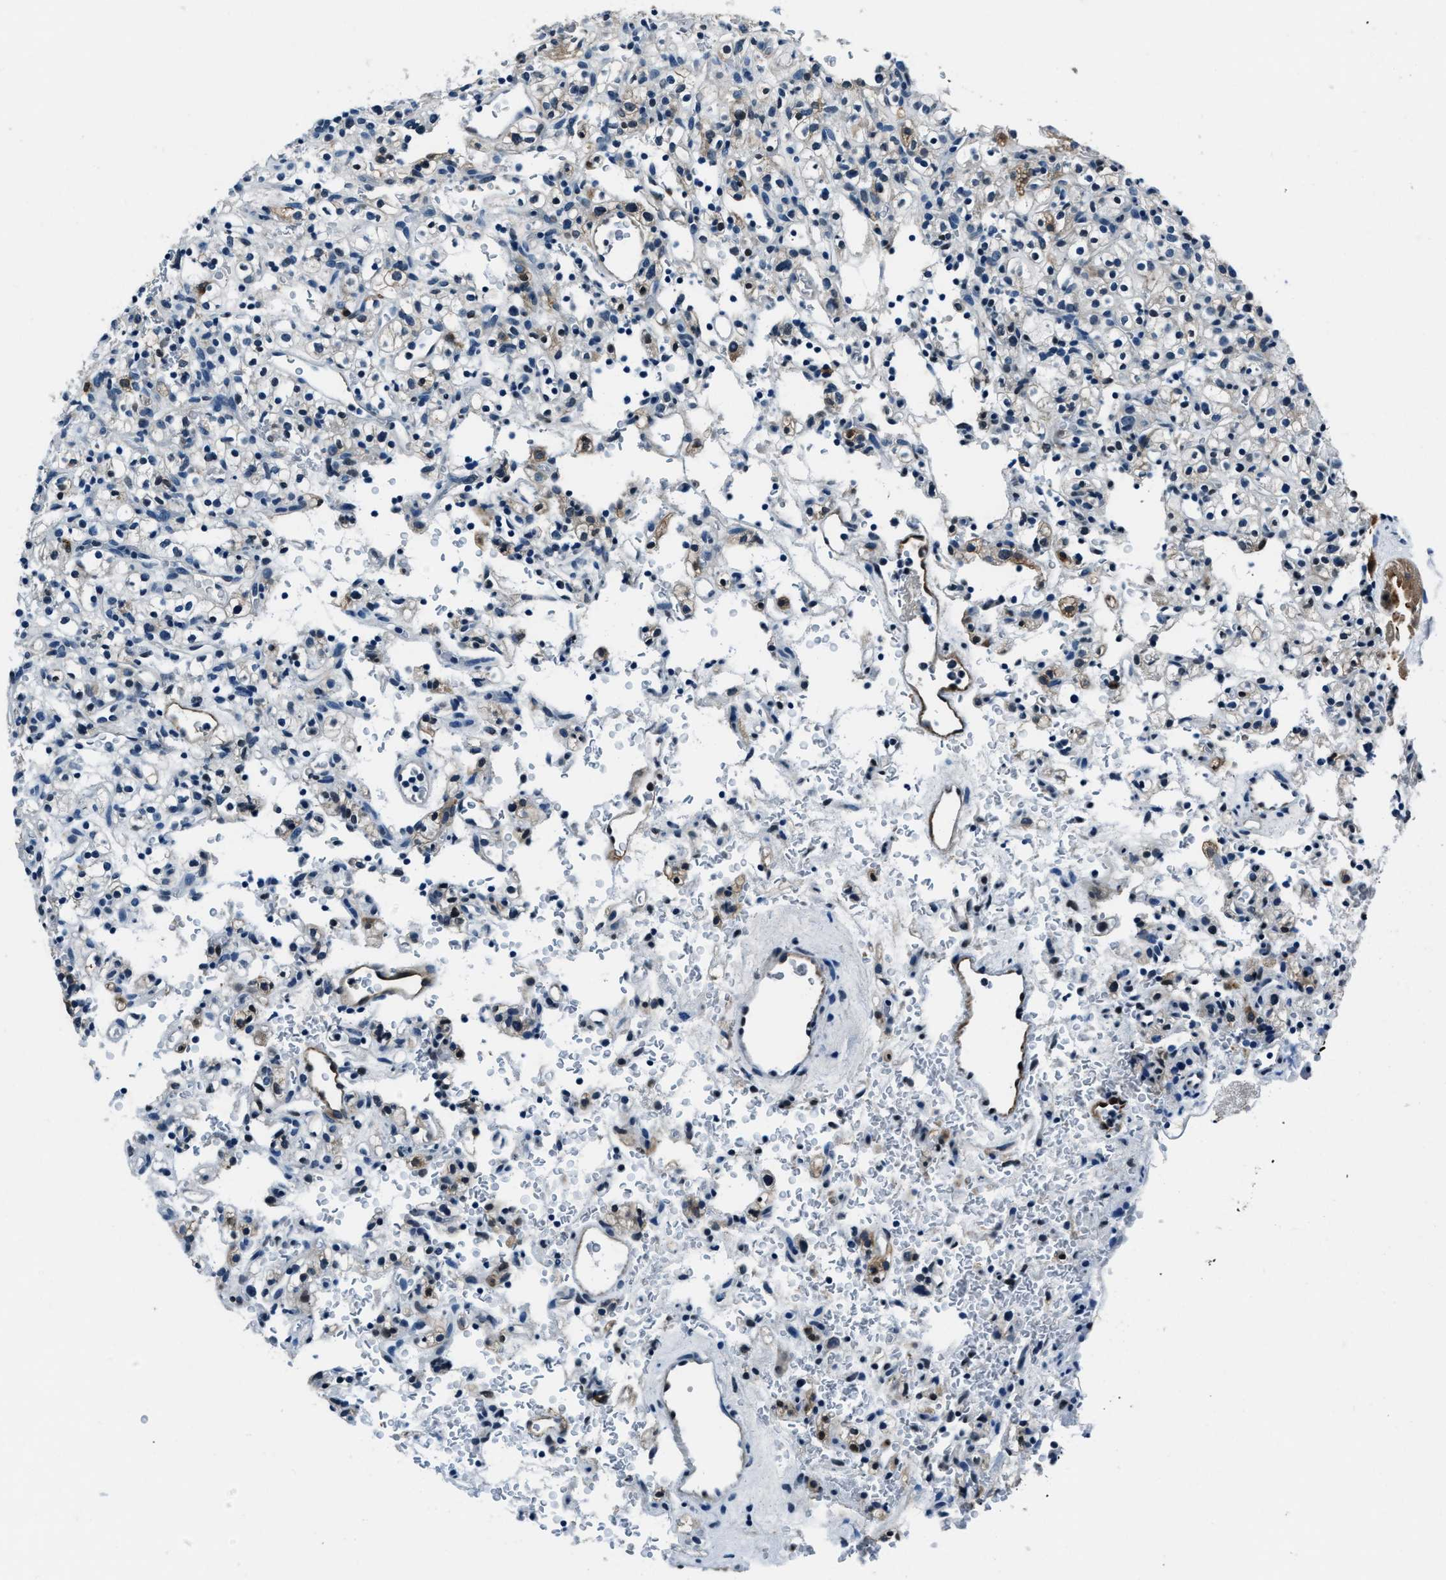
{"staining": {"intensity": "weak", "quantity": "<25%", "location": "cytoplasmic/membranous"}, "tissue": "renal cancer", "cell_type": "Tumor cells", "image_type": "cancer", "snomed": [{"axis": "morphology", "description": "Normal tissue, NOS"}, {"axis": "morphology", "description": "Adenocarcinoma, NOS"}, {"axis": "topography", "description": "Kidney"}], "caption": "Immunohistochemistry (IHC) of renal cancer (adenocarcinoma) reveals no positivity in tumor cells. The staining was performed using DAB to visualize the protein expression in brown, while the nuclei were stained in blue with hematoxylin (Magnification: 20x).", "gene": "PTPDC1", "patient": {"sex": "female", "age": 72}}